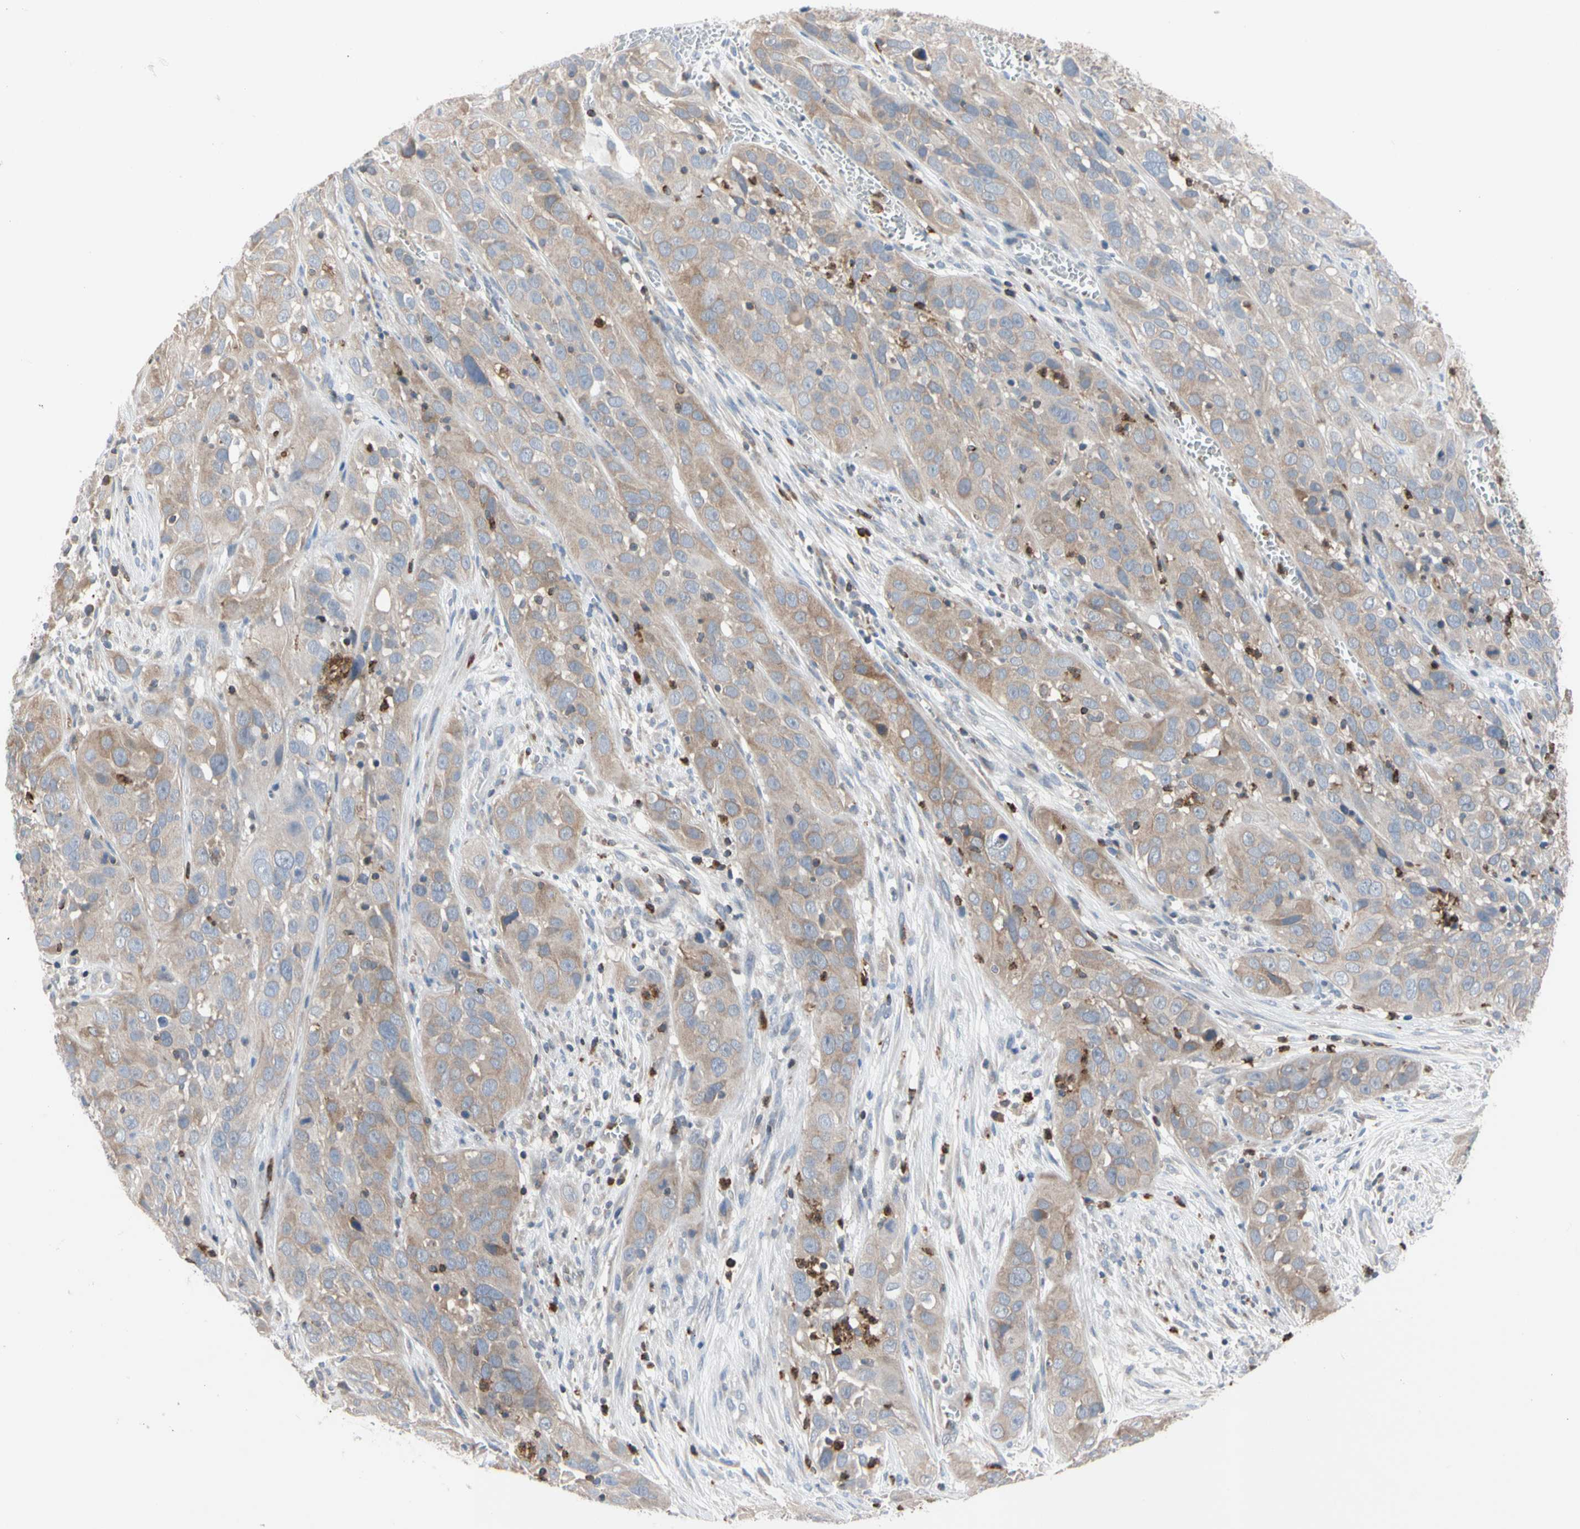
{"staining": {"intensity": "weak", "quantity": "25%-75%", "location": "cytoplasmic/membranous"}, "tissue": "cervical cancer", "cell_type": "Tumor cells", "image_type": "cancer", "snomed": [{"axis": "morphology", "description": "Squamous cell carcinoma, NOS"}, {"axis": "topography", "description": "Cervix"}], "caption": "Squamous cell carcinoma (cervical) stained for a protein reveals weak cytoplasmic/membranous positivity in tumor cells. Using DAB (3,3'-diaminobenzidine) (brown) and hematoxylin (blue) stains, captured at high magnification using brightfield microscopy.", "gene": "MCL1", "patient": {"sex": "female", "age": 32}}